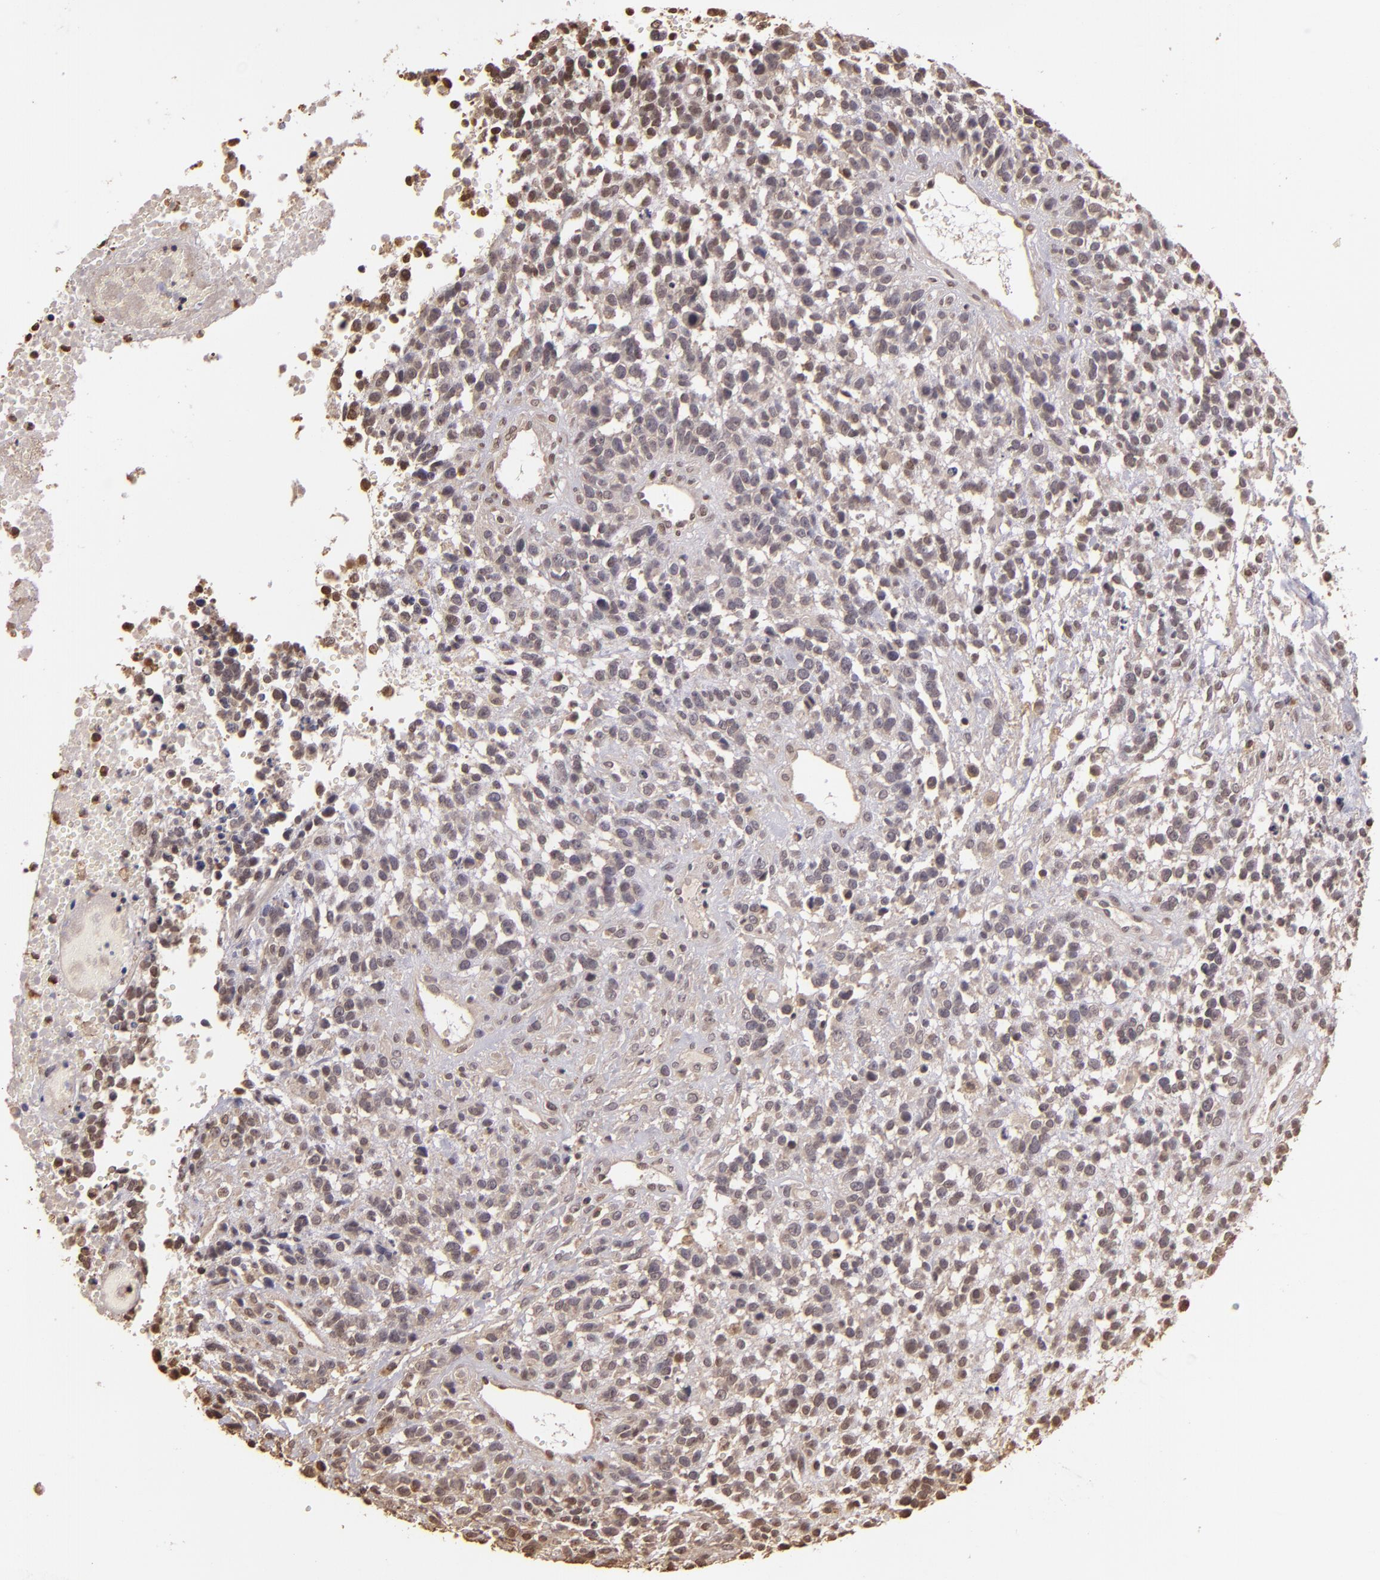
{"staining": {"intensity": "negative", "quantity": "none", "location": "none"}, "tissue": "glioma", "cell_type": "Tumor cells", "image_type": "cancer", "snomed": [{"axis": "morphology", "description": "Glioma, malignant, High grade"}, {"axis": "topography", "description": "Brain"}], "caption": "Immunohistochemistry photomicrograph of neoplastic tissue: high-grade glioma (malignant) stained with DAB (3,3'-diaminobenzidine) demonstrates no significant protein positivity in tumor cells.", "gene": "ARPC2", "patient": {"sex": "male", "age": 66}}